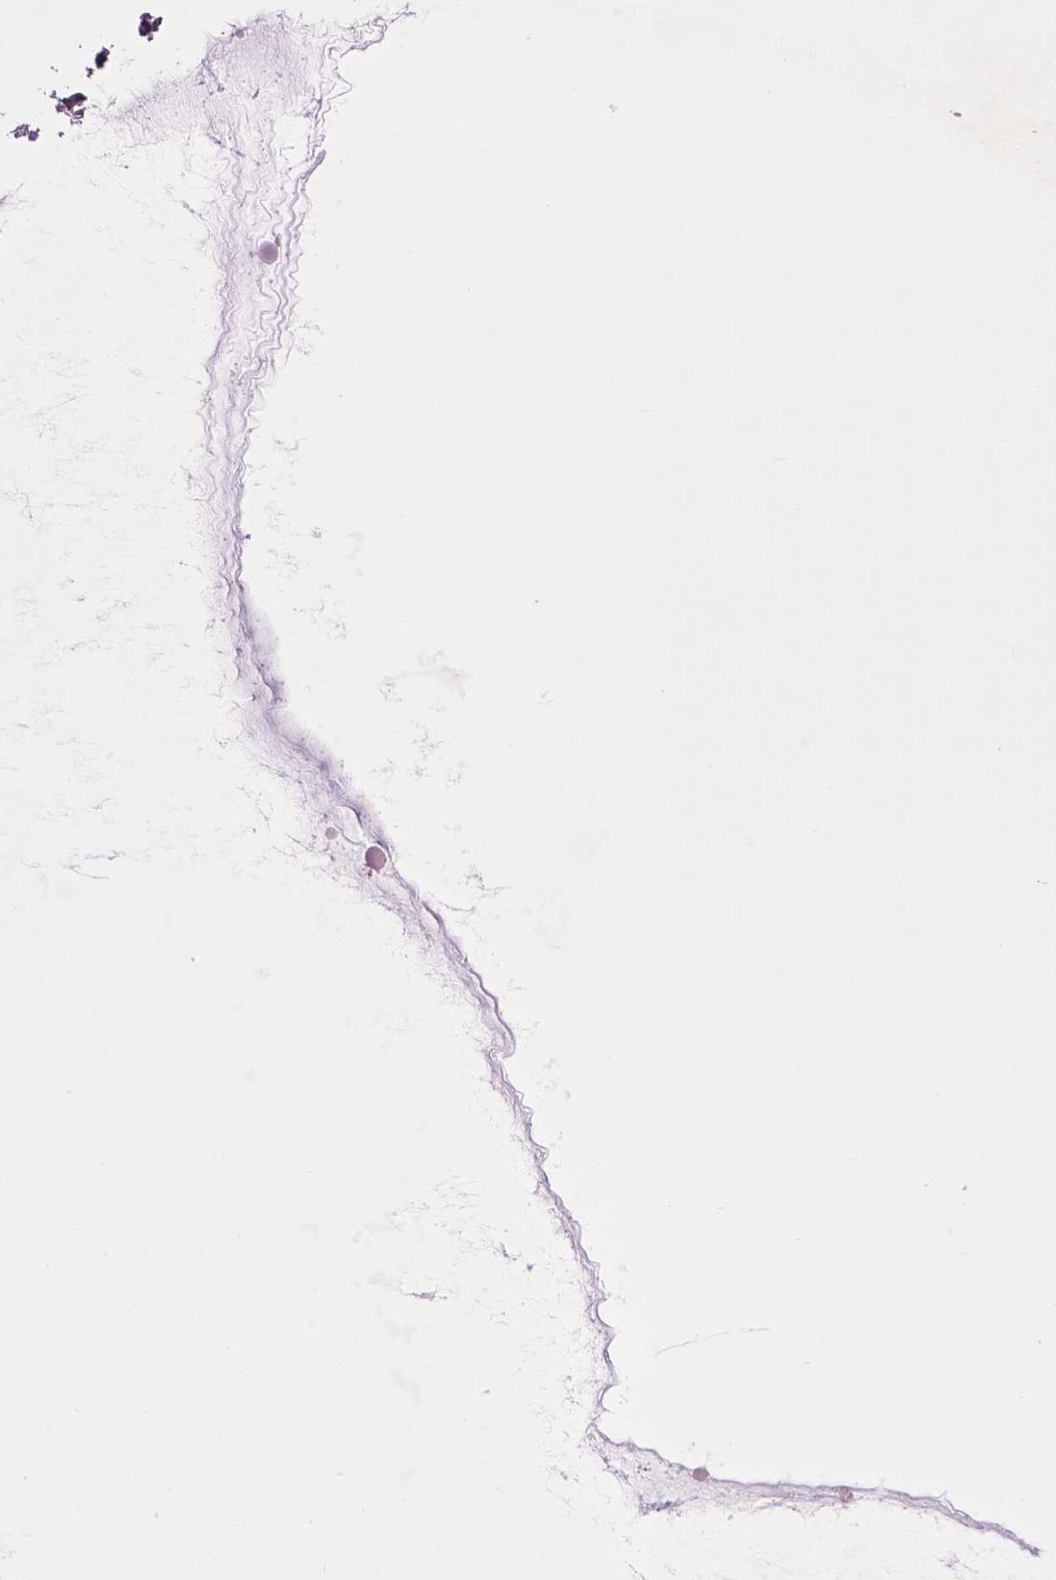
{"staining": {"intensity": "weak", "quantity": "25%-75%", "location": "cytoplasmic/membranous"}, "tissue": "ovarian cancer", "cell_type": "Tumor cells", "image_type": "cancer", "snomed": [{"axis": "morphology", "description": "Cystadenocarcinoma, mucinous, NOS"}, {"axis": "topography", "description": "Ovary"}], "caption": "This is an image of immunohistochemistry staining of ovarian mucinous cystadenocarcinoma, which shows weak expression in the cytoplasmic/membranous of tumor cells.", "gene": "GLB1", "patient": {"sex": "female", "age": 41}}